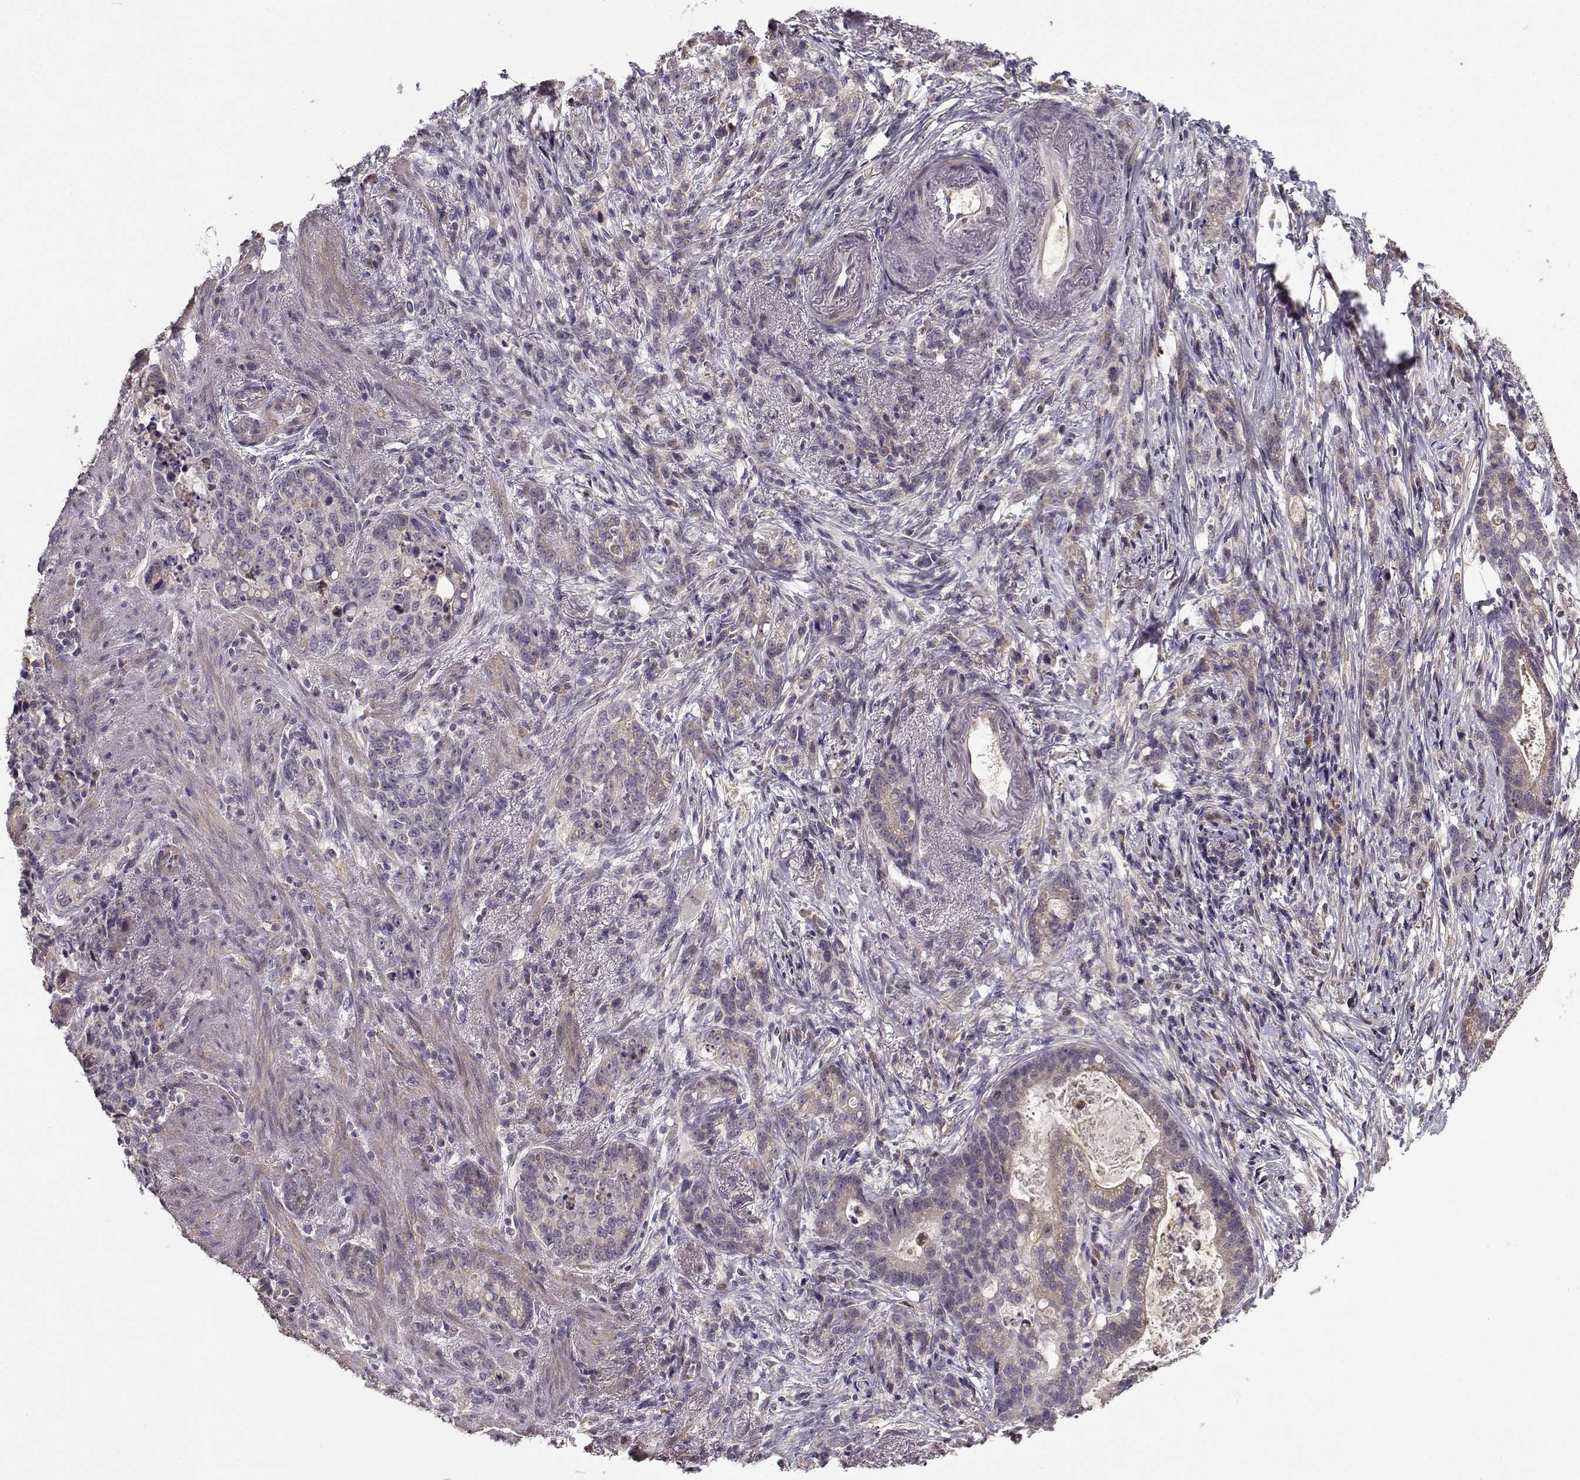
{"staining": {"intensity": "negative", "quantity": "none", "location": "none"}, "tissue": "stomach cancer", "cell_type": "Tumor cells", "image_type": "cancer", "snomed": [{"axis": "morphology", "description": "Adenocarcinoma, NOS"}, {"axis": "topography", "description": "Stomach, lower"}], "caption": "IHC of stomach cancer demonstrates no staining in tumor cells.", "gene": "ENTPD8", "patient": {"sex": "male", "age": 88}}